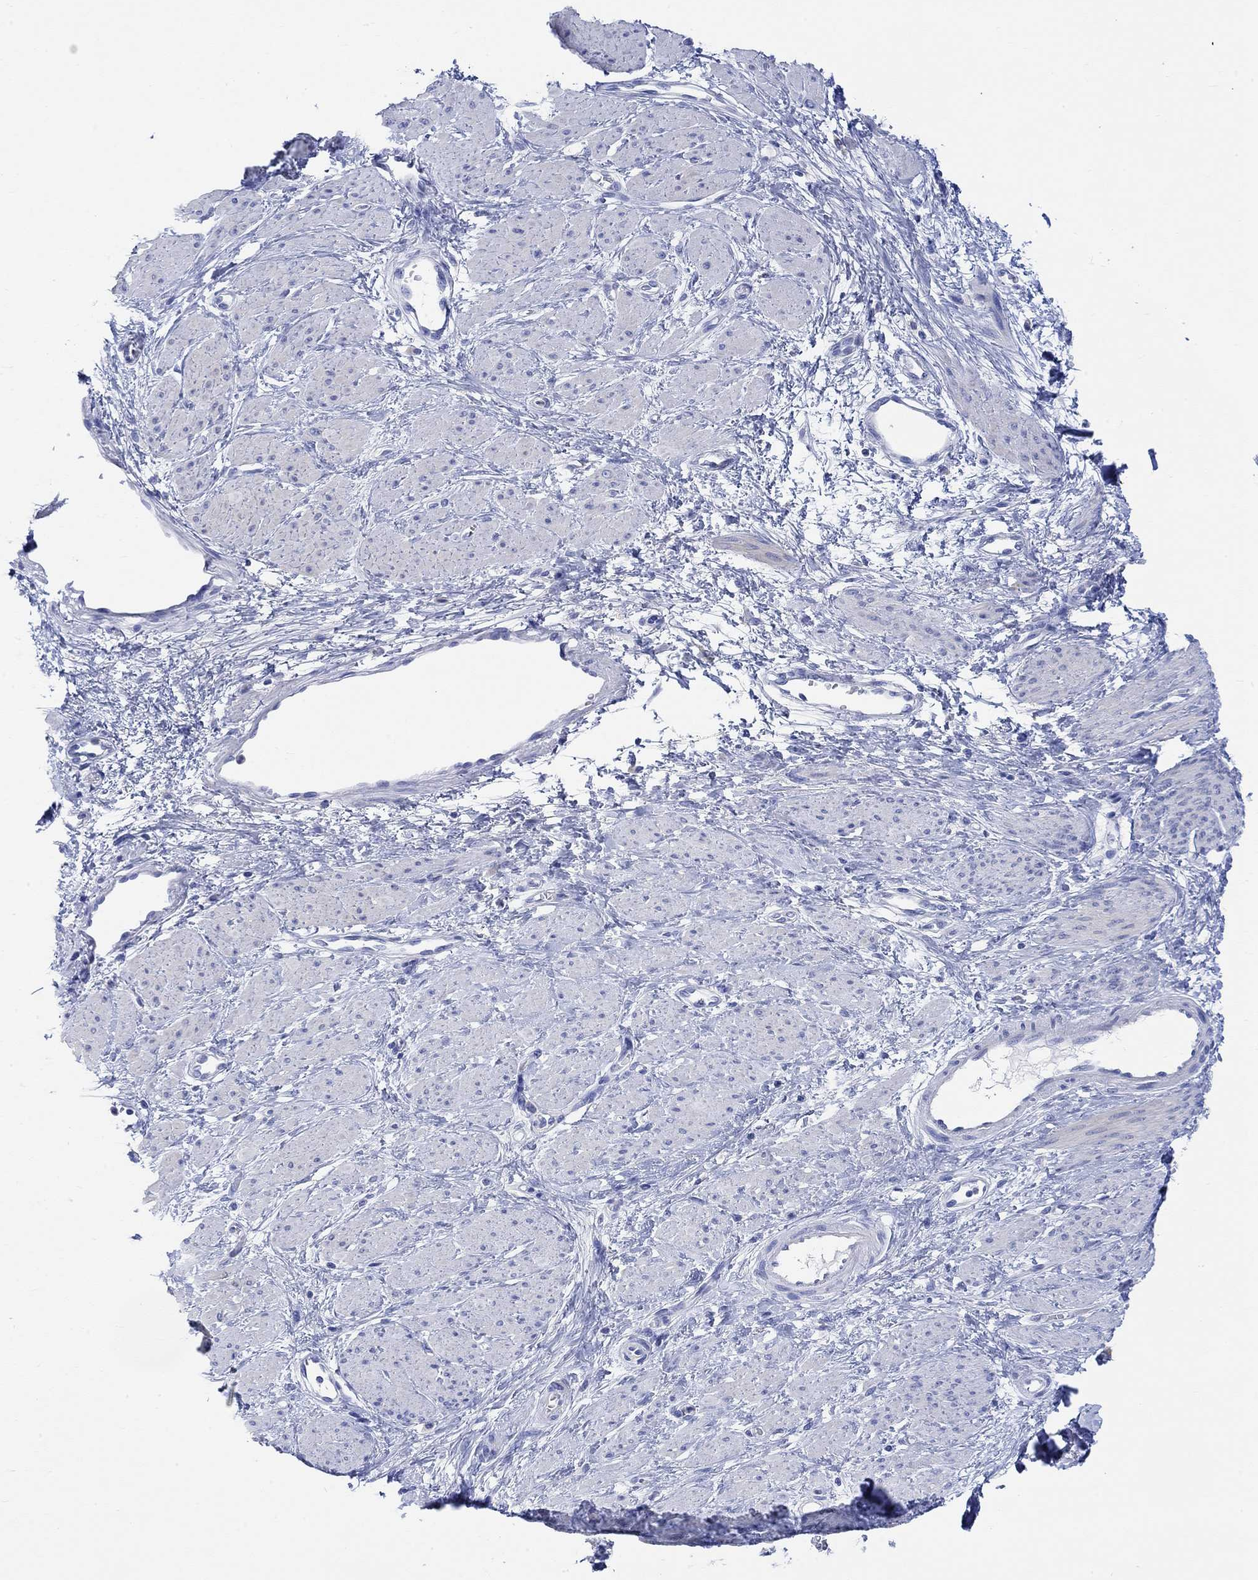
{"staining": {"intensity": "negative", "quantity": "none", "location": "none"}, "tissue": "smooth muscle", "cell_type": "Smooth muscle cells", "image_type": "normal", "snomed": [{"axis": "morphology", "description": "Normal tissue, NOS"}, {"axis": "topography", "description": "Smooth muscle"}, {"axis": "topography", "description": "Uterus"}], "caption": "Immunohistochemistry (IHC) of benign human smooth muscle reveals no expression in smooth muscle cells. The staining was performed using DAB (3,3'-diaminobenzidine) to visualize the protein expression in brown, while the nuclei were stained in blue with hematoxylin (Magnification: 20x).", "gene": "REEP6", "patient": {"sex": "female", "age": 39}}